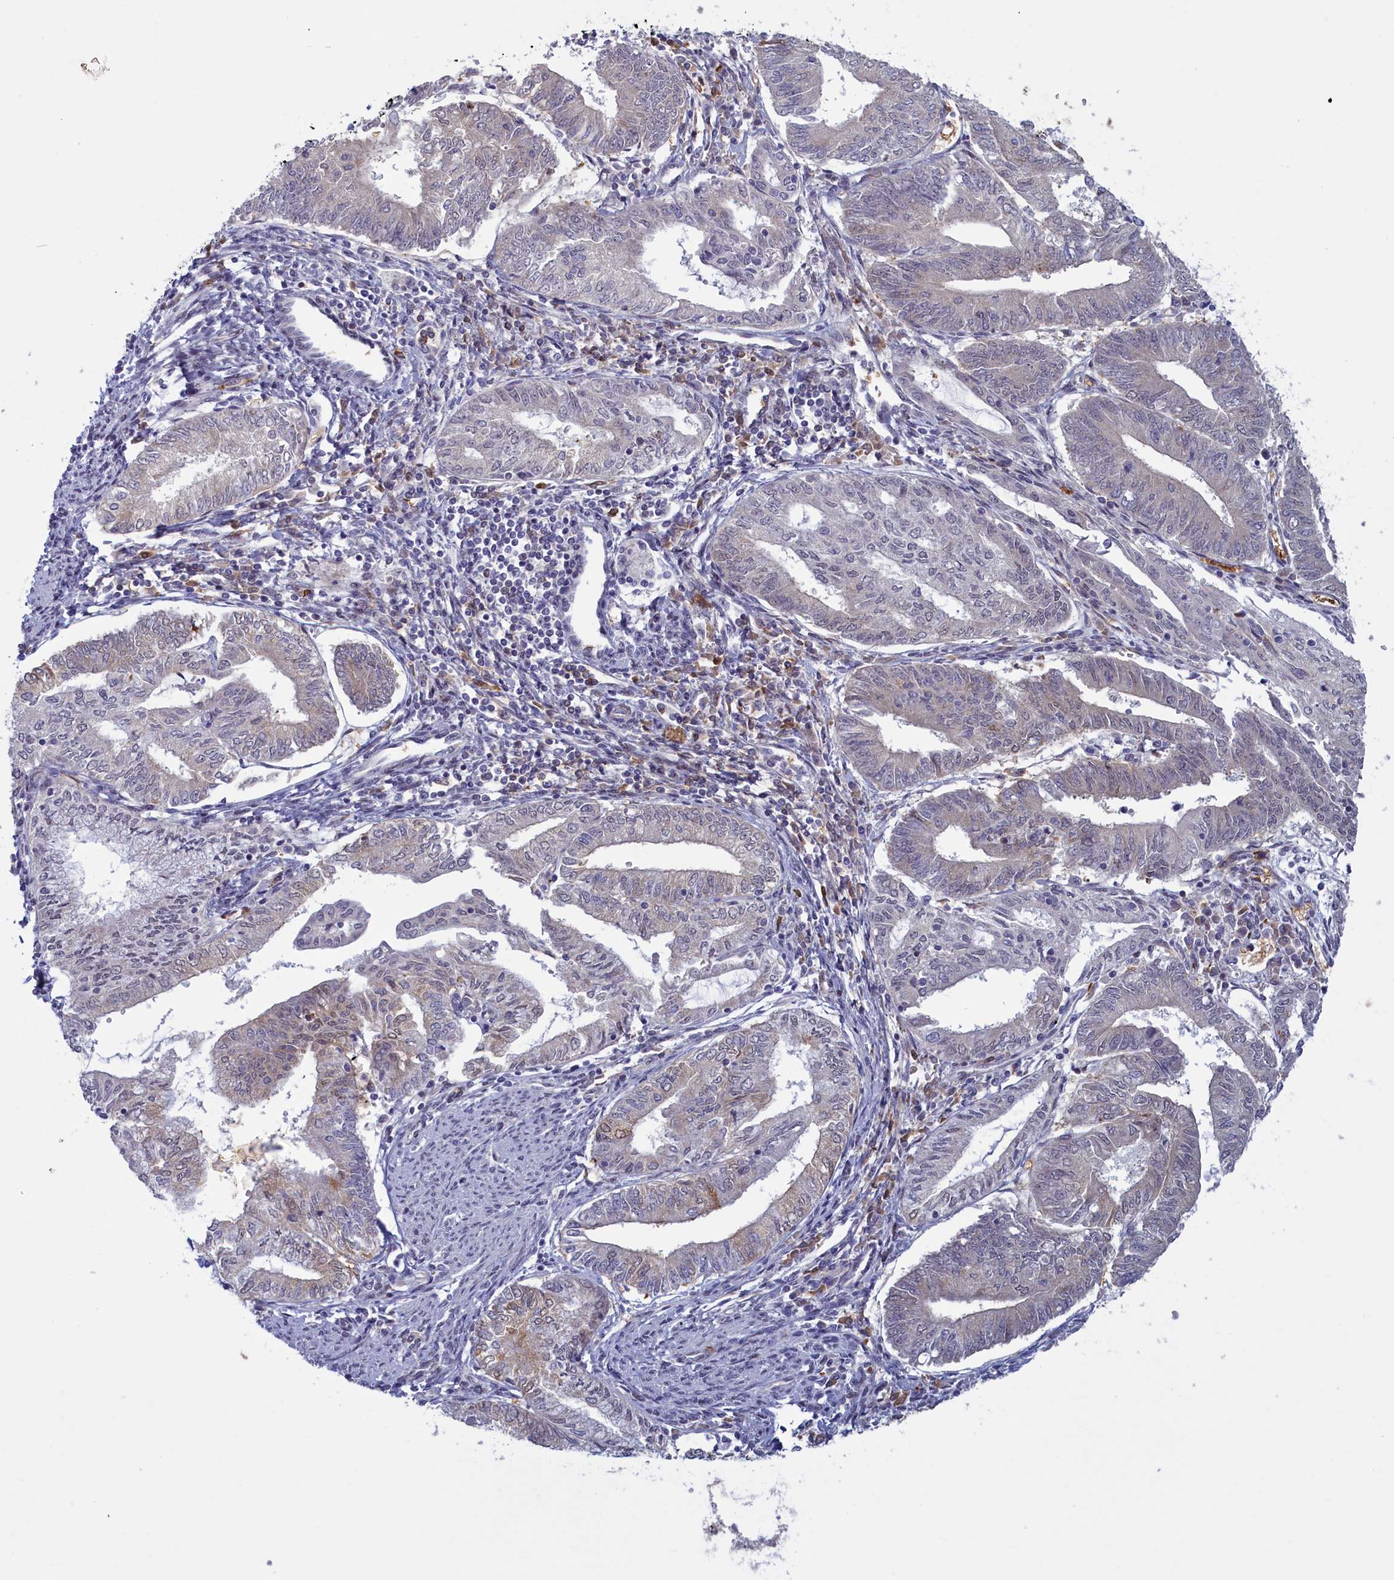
{"staining": {"intensity": "weak", "quantity": "<25%", "location": "cytoplasmic/membranous"}, "tissue": "endometrial cancer", "cell_type": "Tumor cells", "image_type": "cancer", "snomed": [{"axis": "morphology", "description": "Adenocarcinoma, NOS"}, {"axis": "topography", "description": "Endometrium"}], "caption": "Immunohistochemistry of human endometrial cancer demonstrates no expression in tumor cells.", "gene": "ATF7IP2", "patient": {"sex": "female", "age": 66}}